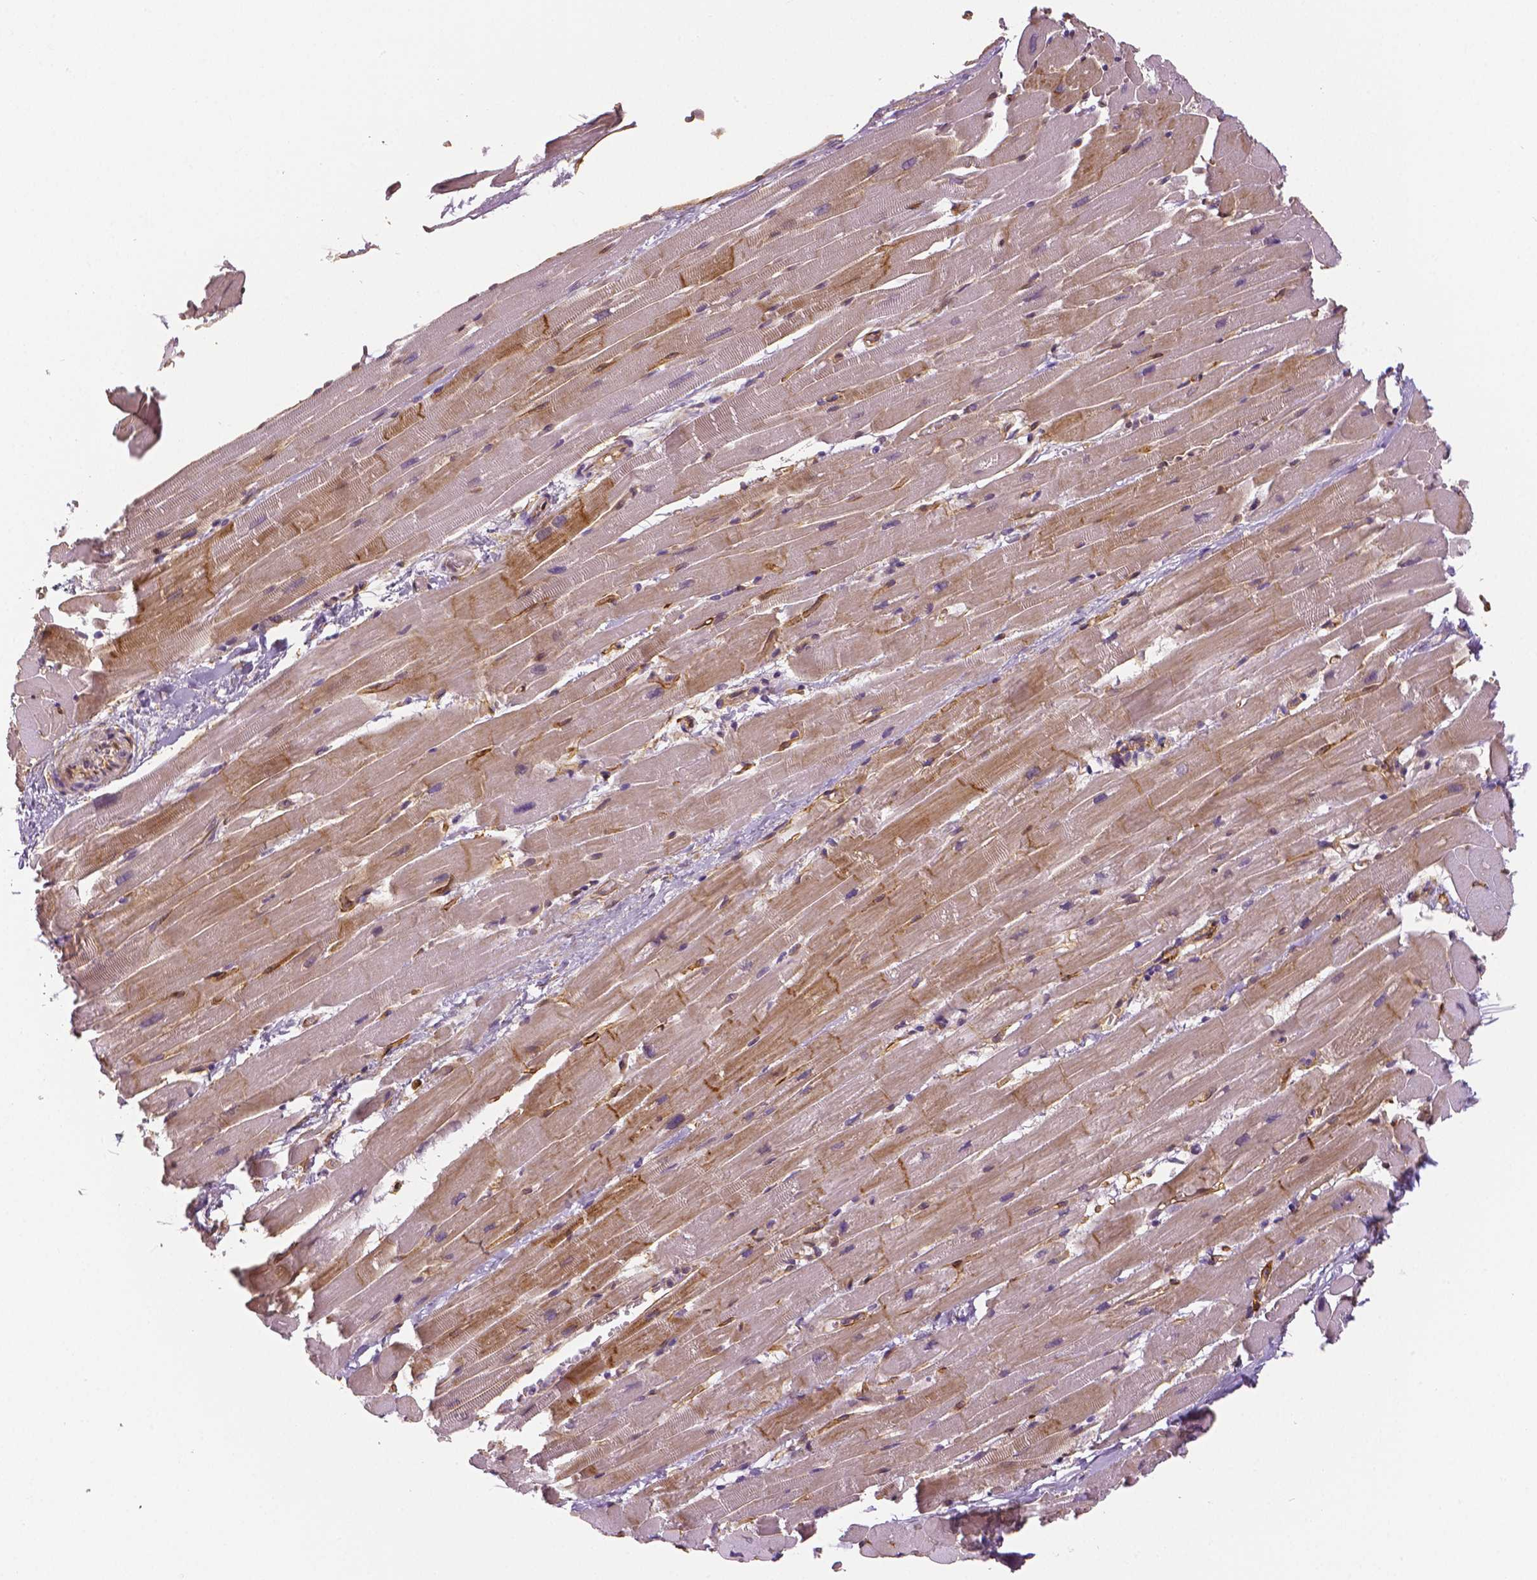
{"staining": {"intensity": "moderate", "quantity": "25%-75%", "location": "cytoplasmic/membranous"}, "tissue": "heart muscle", "cell_type": "Cardiomyocytes", "image_type": "normal", "snomed": [{"axis": "morphology", "description": "Normal tissue, NOS"}, {"axis": "topography", "description": "Heart"}], "caption": "A photomicrograph of heart muscle stained for a protein demonstrates moderate cytoplasmic/membranous brown staining in cardiomyocytes.", "gene": "MKI67", "patient": {"sex": "male", "age": 37}}